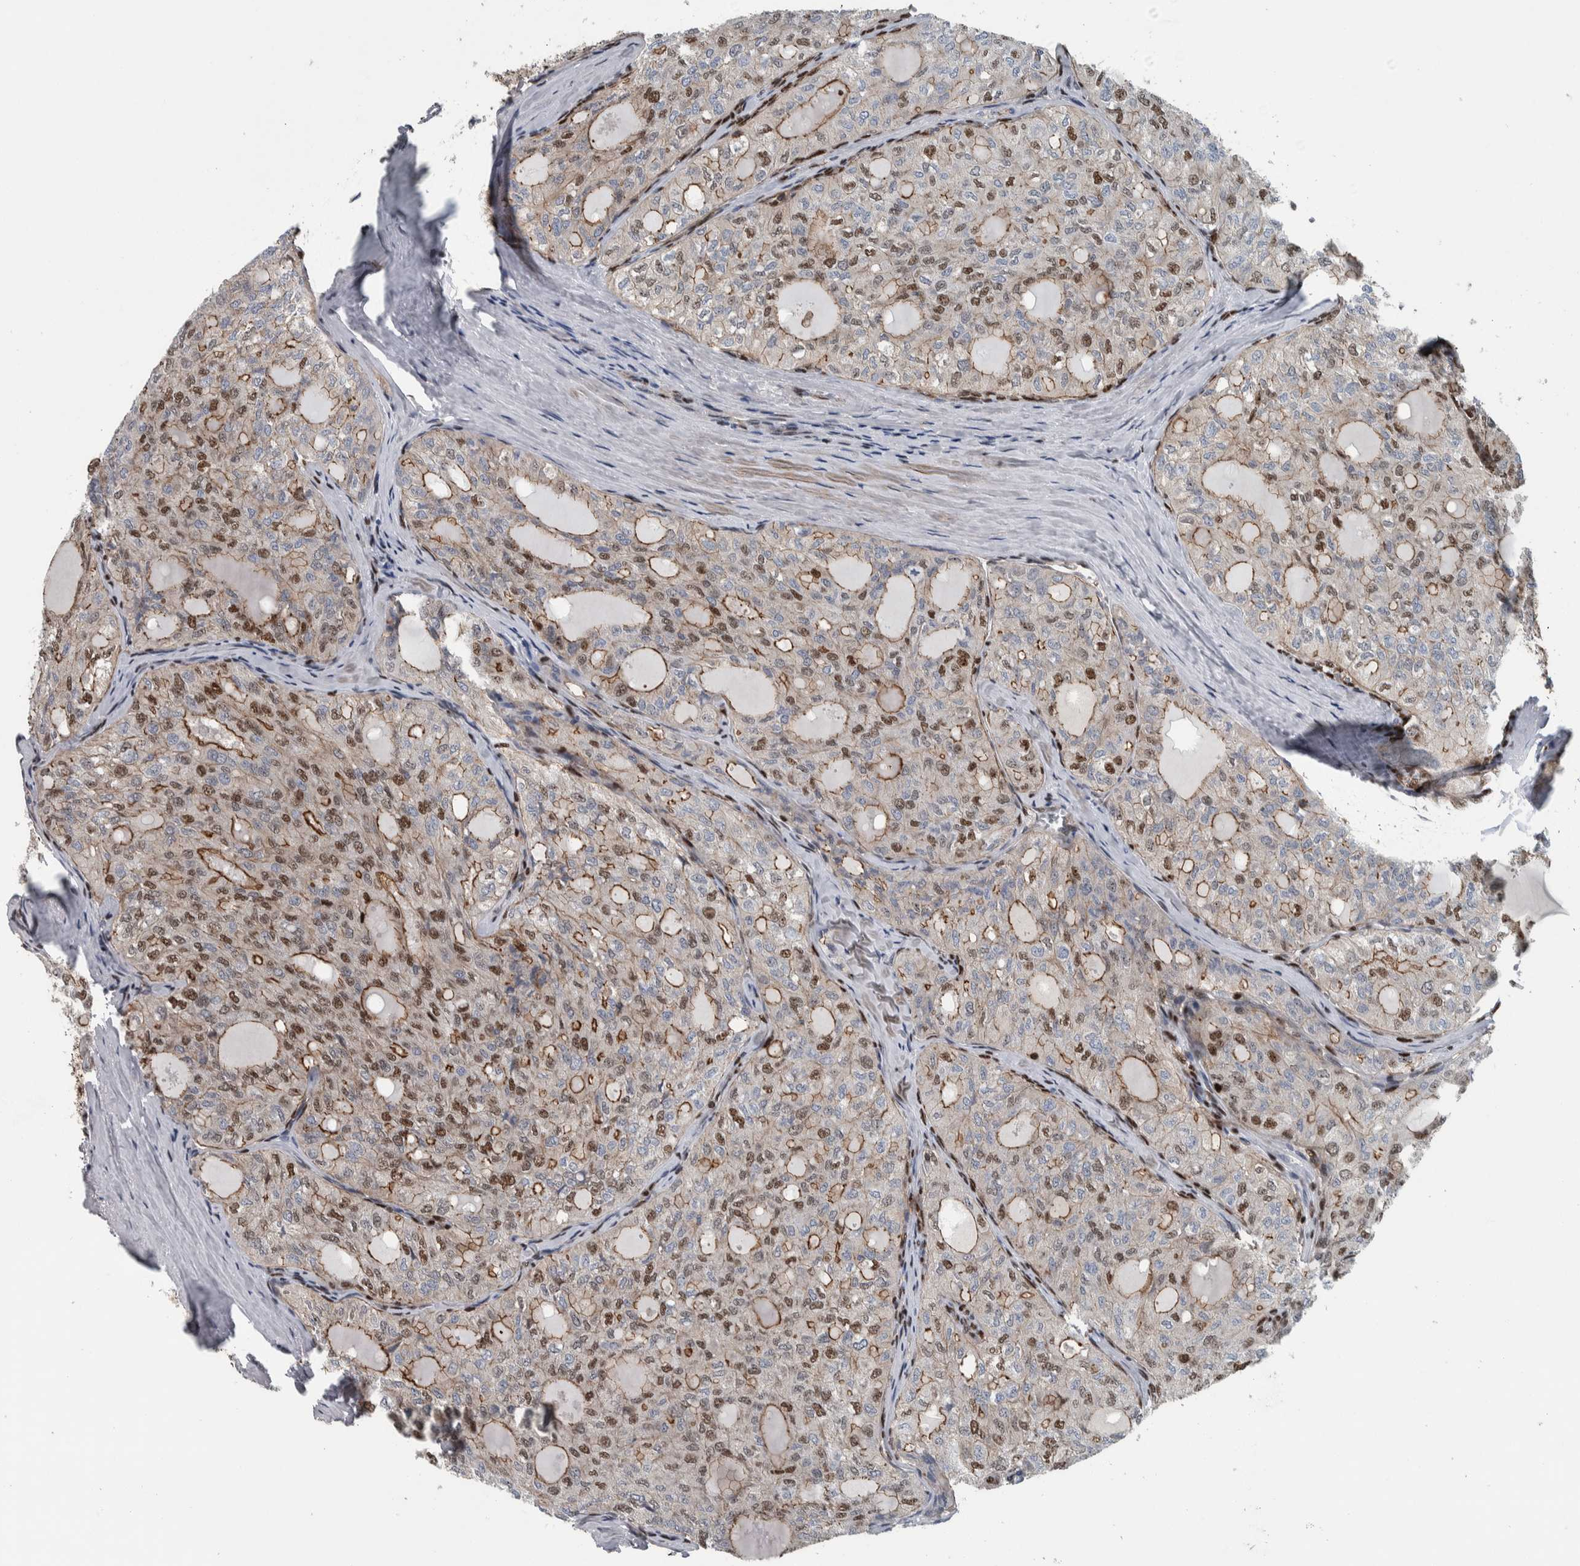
{"staining": {"intensity": "moderate", "quantity": "25%-75%", "location": "cytoplasmic/membranous,nuclear"}, "tissue": "thyroid cancer", "cell_type": "Tumor cells", "image_type": "cancer", "snomed": [{"axis": "morphology", "description": "Follicular adenoma carcinoma, NOS"}, {"axis": "topography", "description": "Thyroid gland"}], "caption": "Thyroid cancer stained for a protein (brown) shows moderate cytoplasmic/membranous and nuclear positive staining in approximately 25%-75% of tumor cells.", "gene": "FAM135B", "patient": {"sex": "male", "age": 75}}